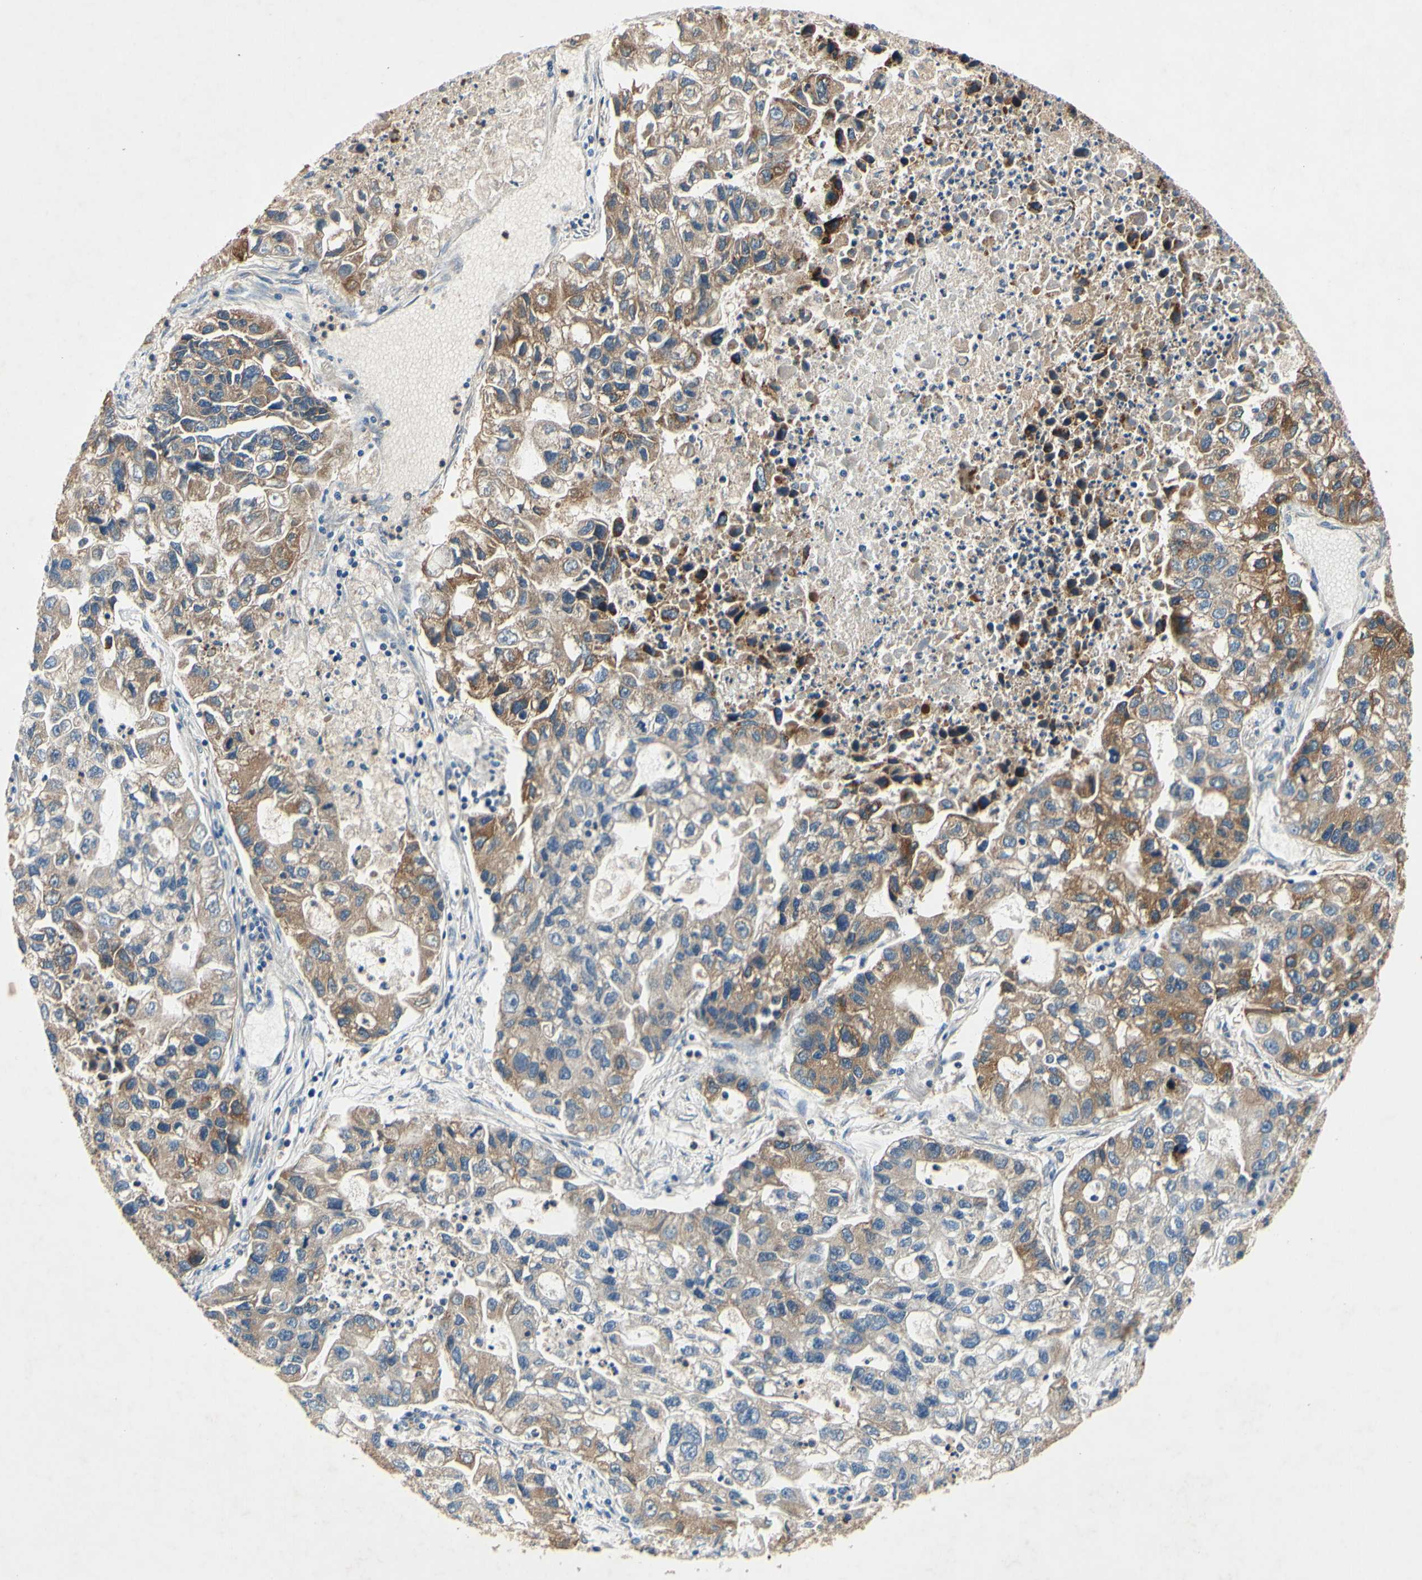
{"staining": {"intensity": "moderate", "quantity": "25%-75%", "location": "cytoplasmic/membranous"}, "tissue": "lung cancer", "cell_type": "Tumor cells", "image_type": "cancer", "snomed": [{"axis": "morphology", "description": "Adenocarcinoma, NOS"}, {"axis": "topography", "description": "Lung"}], "caption": "DAB immunohistochemical staining of adenocarcinoma (lung) demonstrates moderate cytoplasmic/membranous protein staining in about 25%-75% of tumor cells. (DAB (3,3'-diaminobenzidine) = brown stain, brightfield microscopy at high magnification).", "gene": "PLA2G4A", "patient": {"sex": "female", "age": 51}}